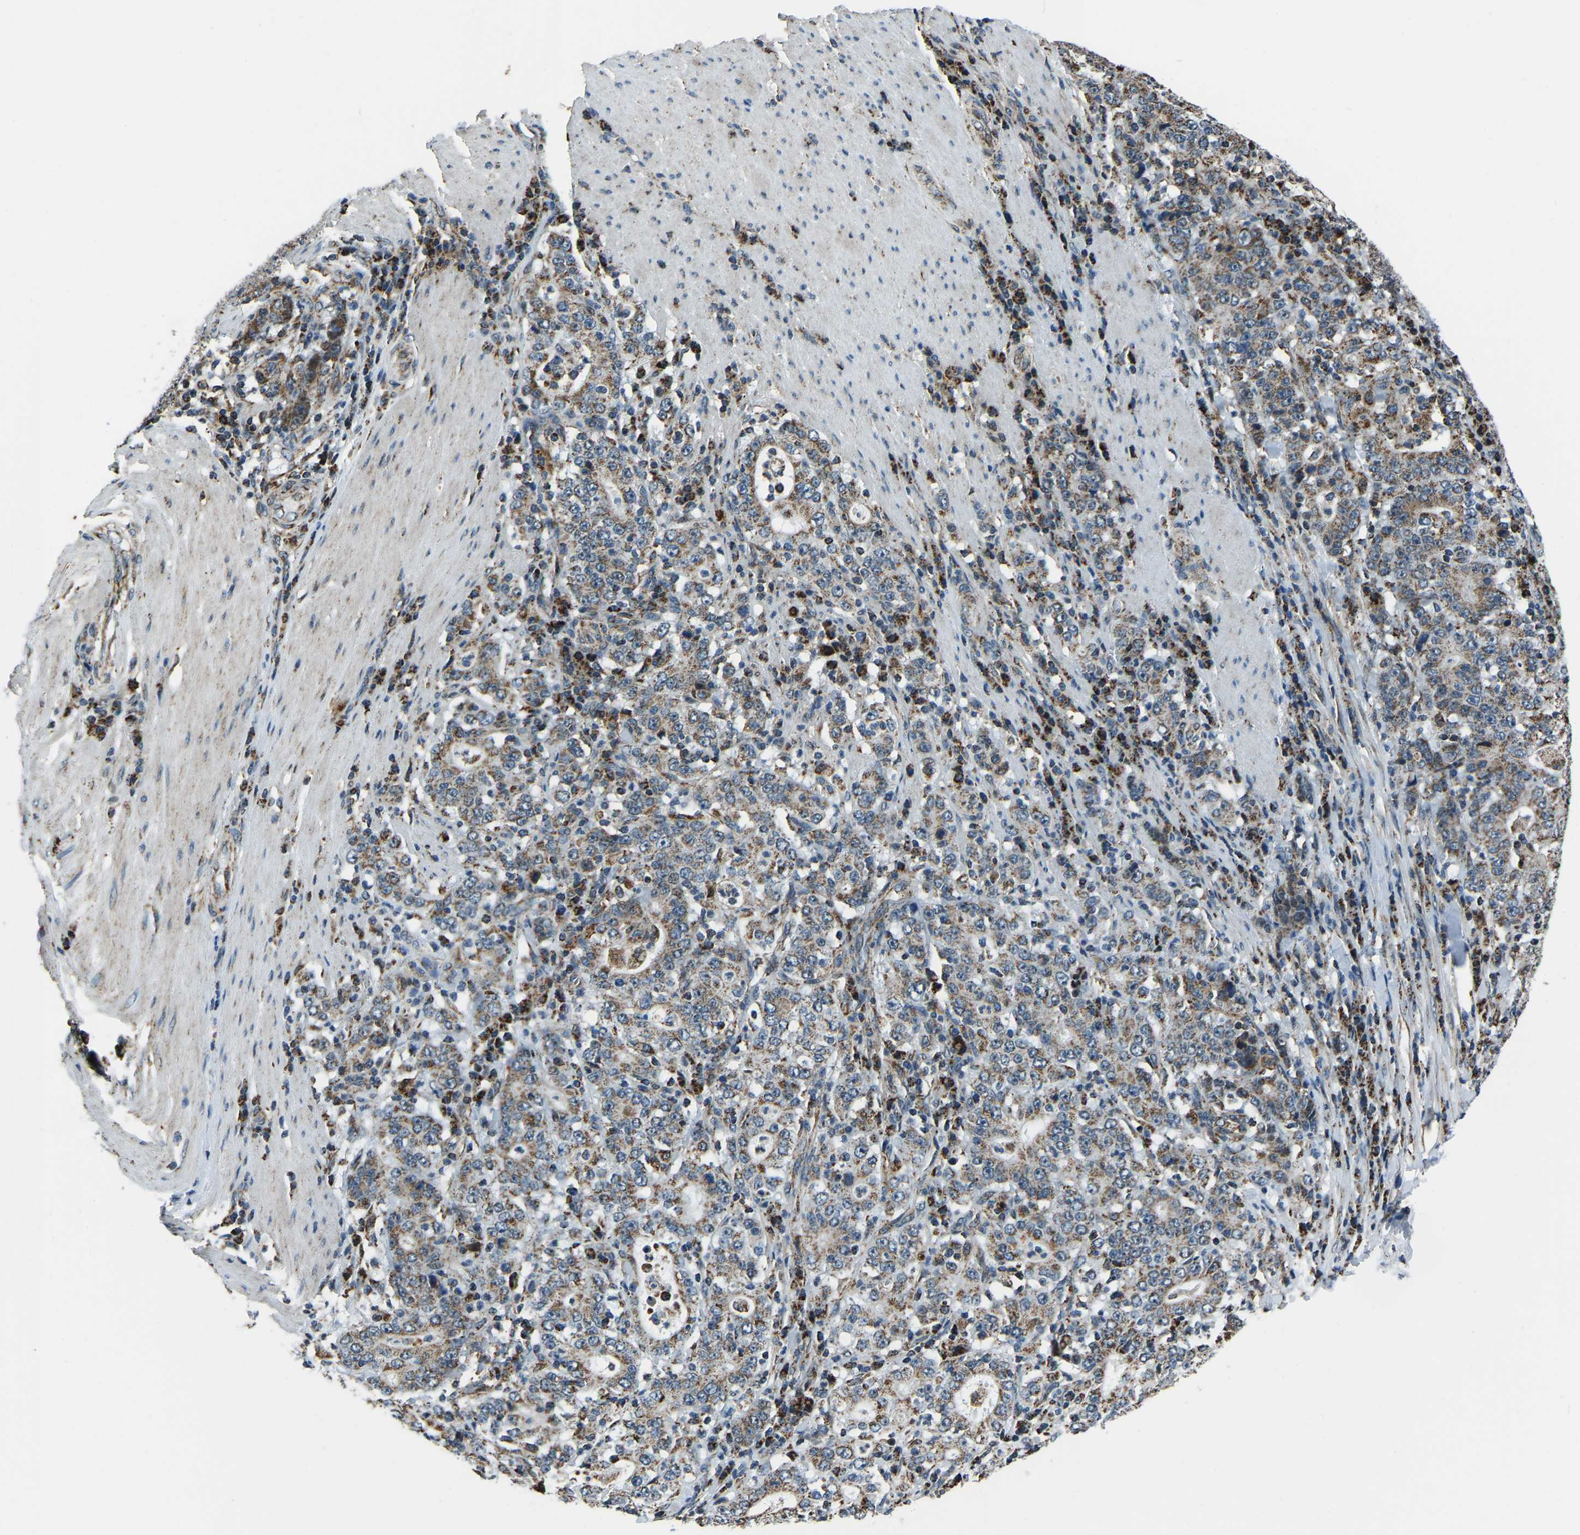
{"staining": {"intensity": "moderate", "quantity": ">75%", "location": "cytoplasmic/membranous"}, "tissue": "stomach cancer", "cell_type": "Tumor cells", "image_type": "cancer", "snomed": [{"axis": "morphology", "description": "Normal tissue, NOS"}, {"axis": "morphology", "description": "Adenocarcinoma, NOS"}, {"axis": "topography", "description": "Stomach, upper"}, {"axis": "topography", "description": "Stomach"}], "caption": "This micrograph displays IHC staining of stomach cancer, with medium moderate cytoplasmic/membranous expression in approximately >75% of tumor cells.", "gene": "RBM33", "patient": {"sex": "male", "age": 59}}